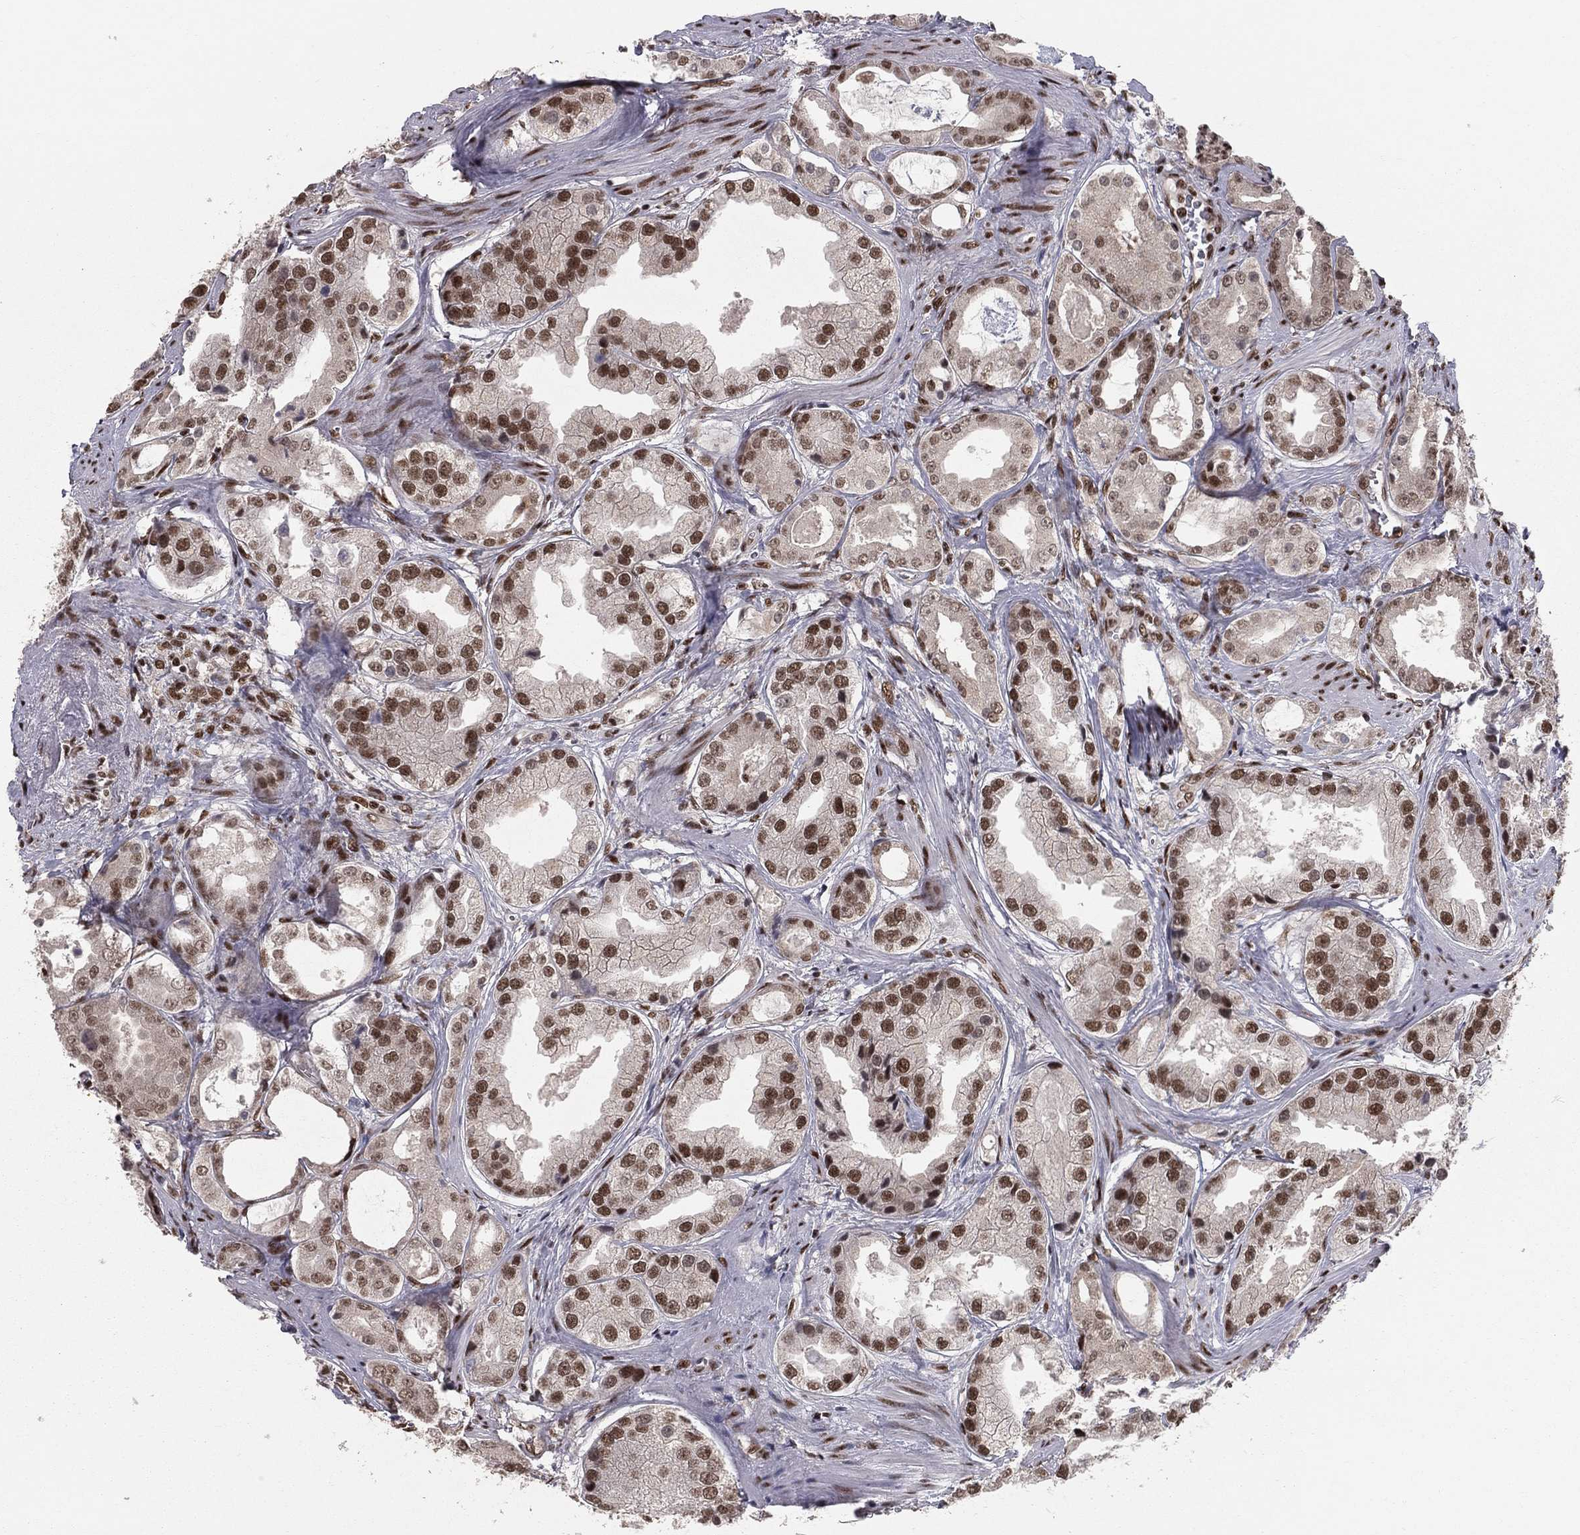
{"staining": {"intensity": "strong", "quantity": ">75%", "location": "nuclear"}, "tissue": "prostate cancer", "cell_type": "Tumor cells", "image_type": "cancer", "snomed": [{"axis": "morphology", "description": "Adenocarcinoma, NOS"}, {"axis": "topography", "description": "Prostate"}], "caption": "Protein staining of adenocarcinoma (prostate) tissue exhibits strong nuclear positivity in approximately >75% of tumor cells.", "gene": "NFYB", "patient": {"sex": "male", "age": 61}}